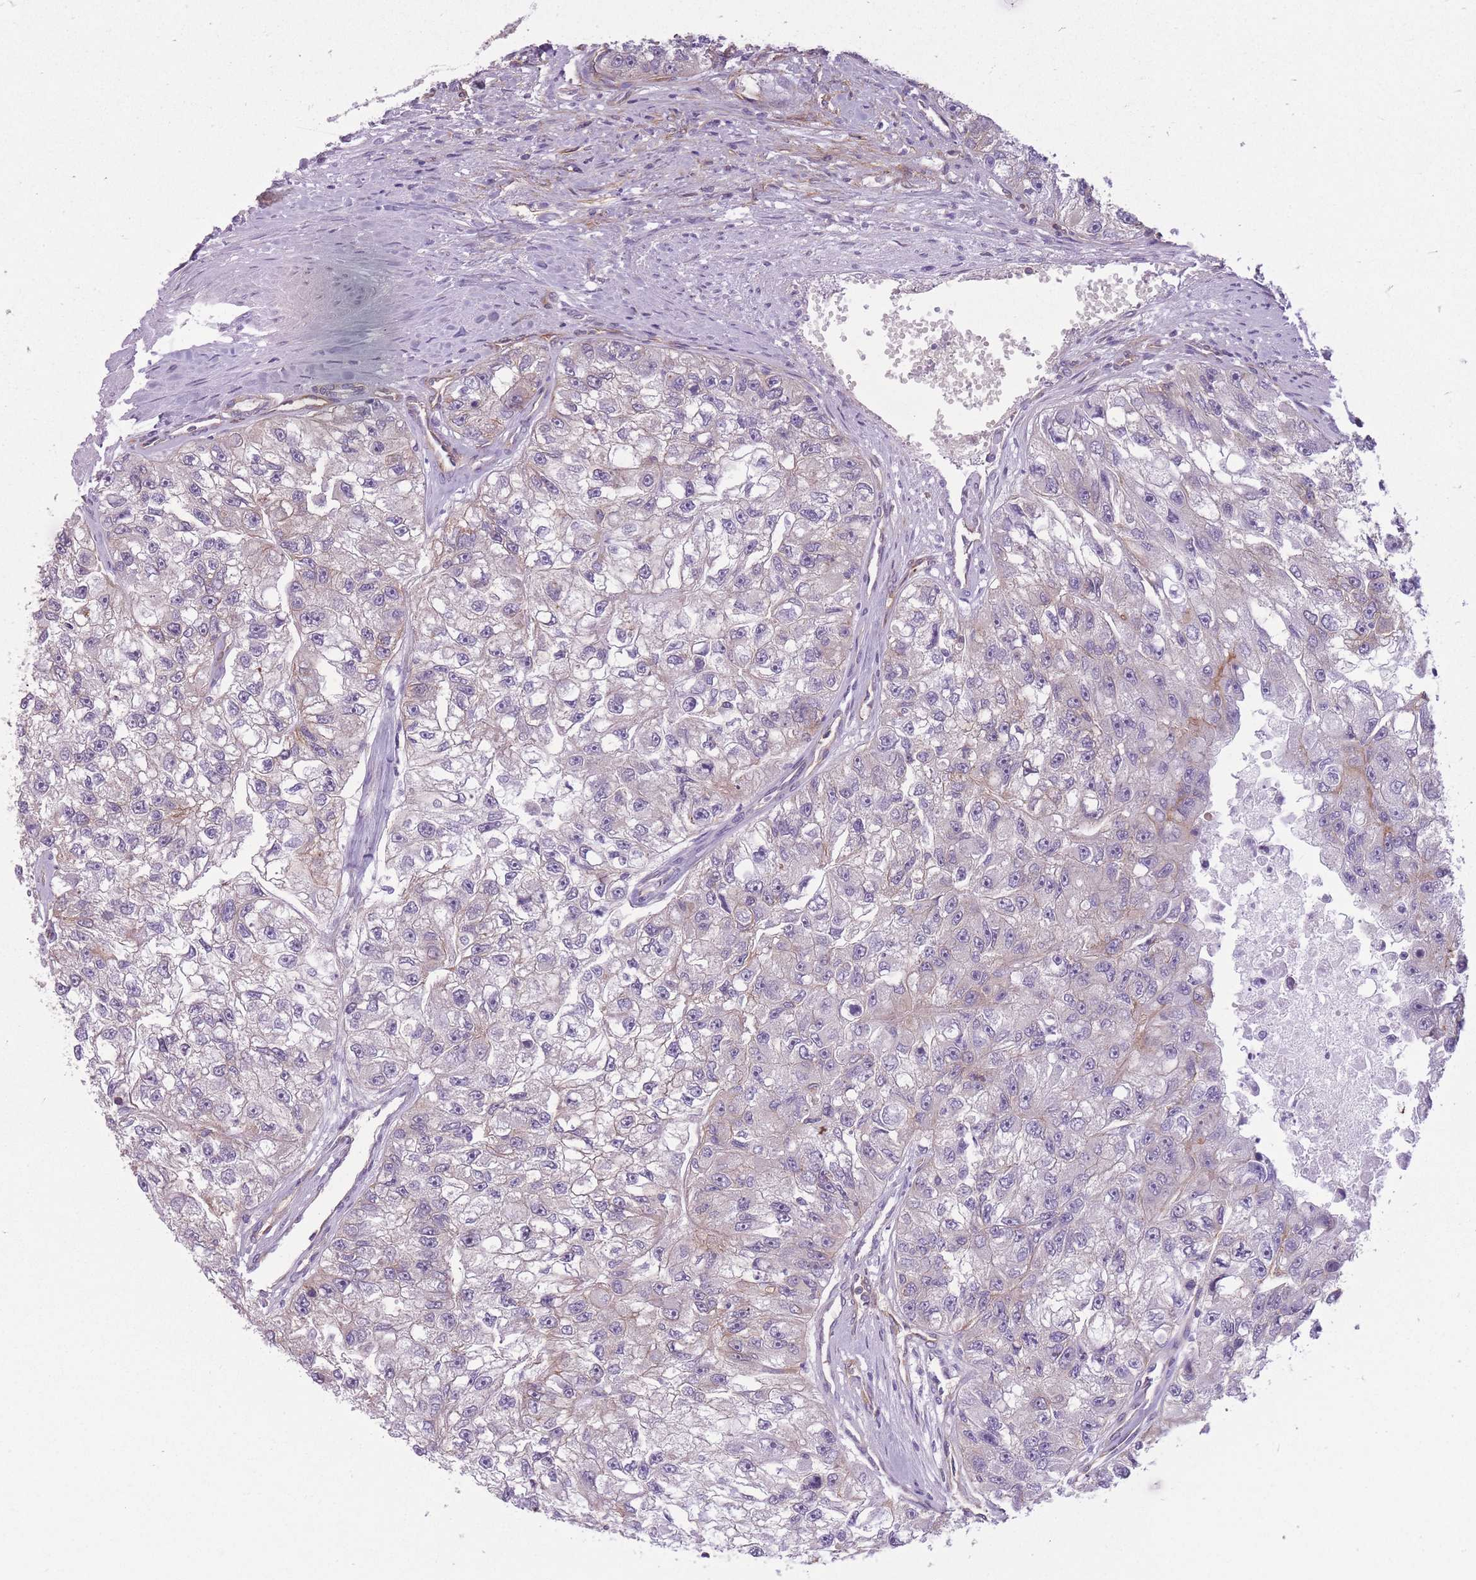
{"staining": {"intensity": "negative", "quantity": "none", "location": "none"}, "tissue": "renal cancer", "cell_type": "Tumor cells", "image_type": "cancer", "snomed": [{"axis": "morphology", "description": "Adenocarcinoma, NOS"}, {"axis": "topography", "description": "Kidney"}], "caption": "The immunohistochemistry micrograph has no significant staining in tumor cells of adenocarcinoma (renal) tissue.", "gene": "ADD1", "patient": {"sex": "male", "age": 63}}